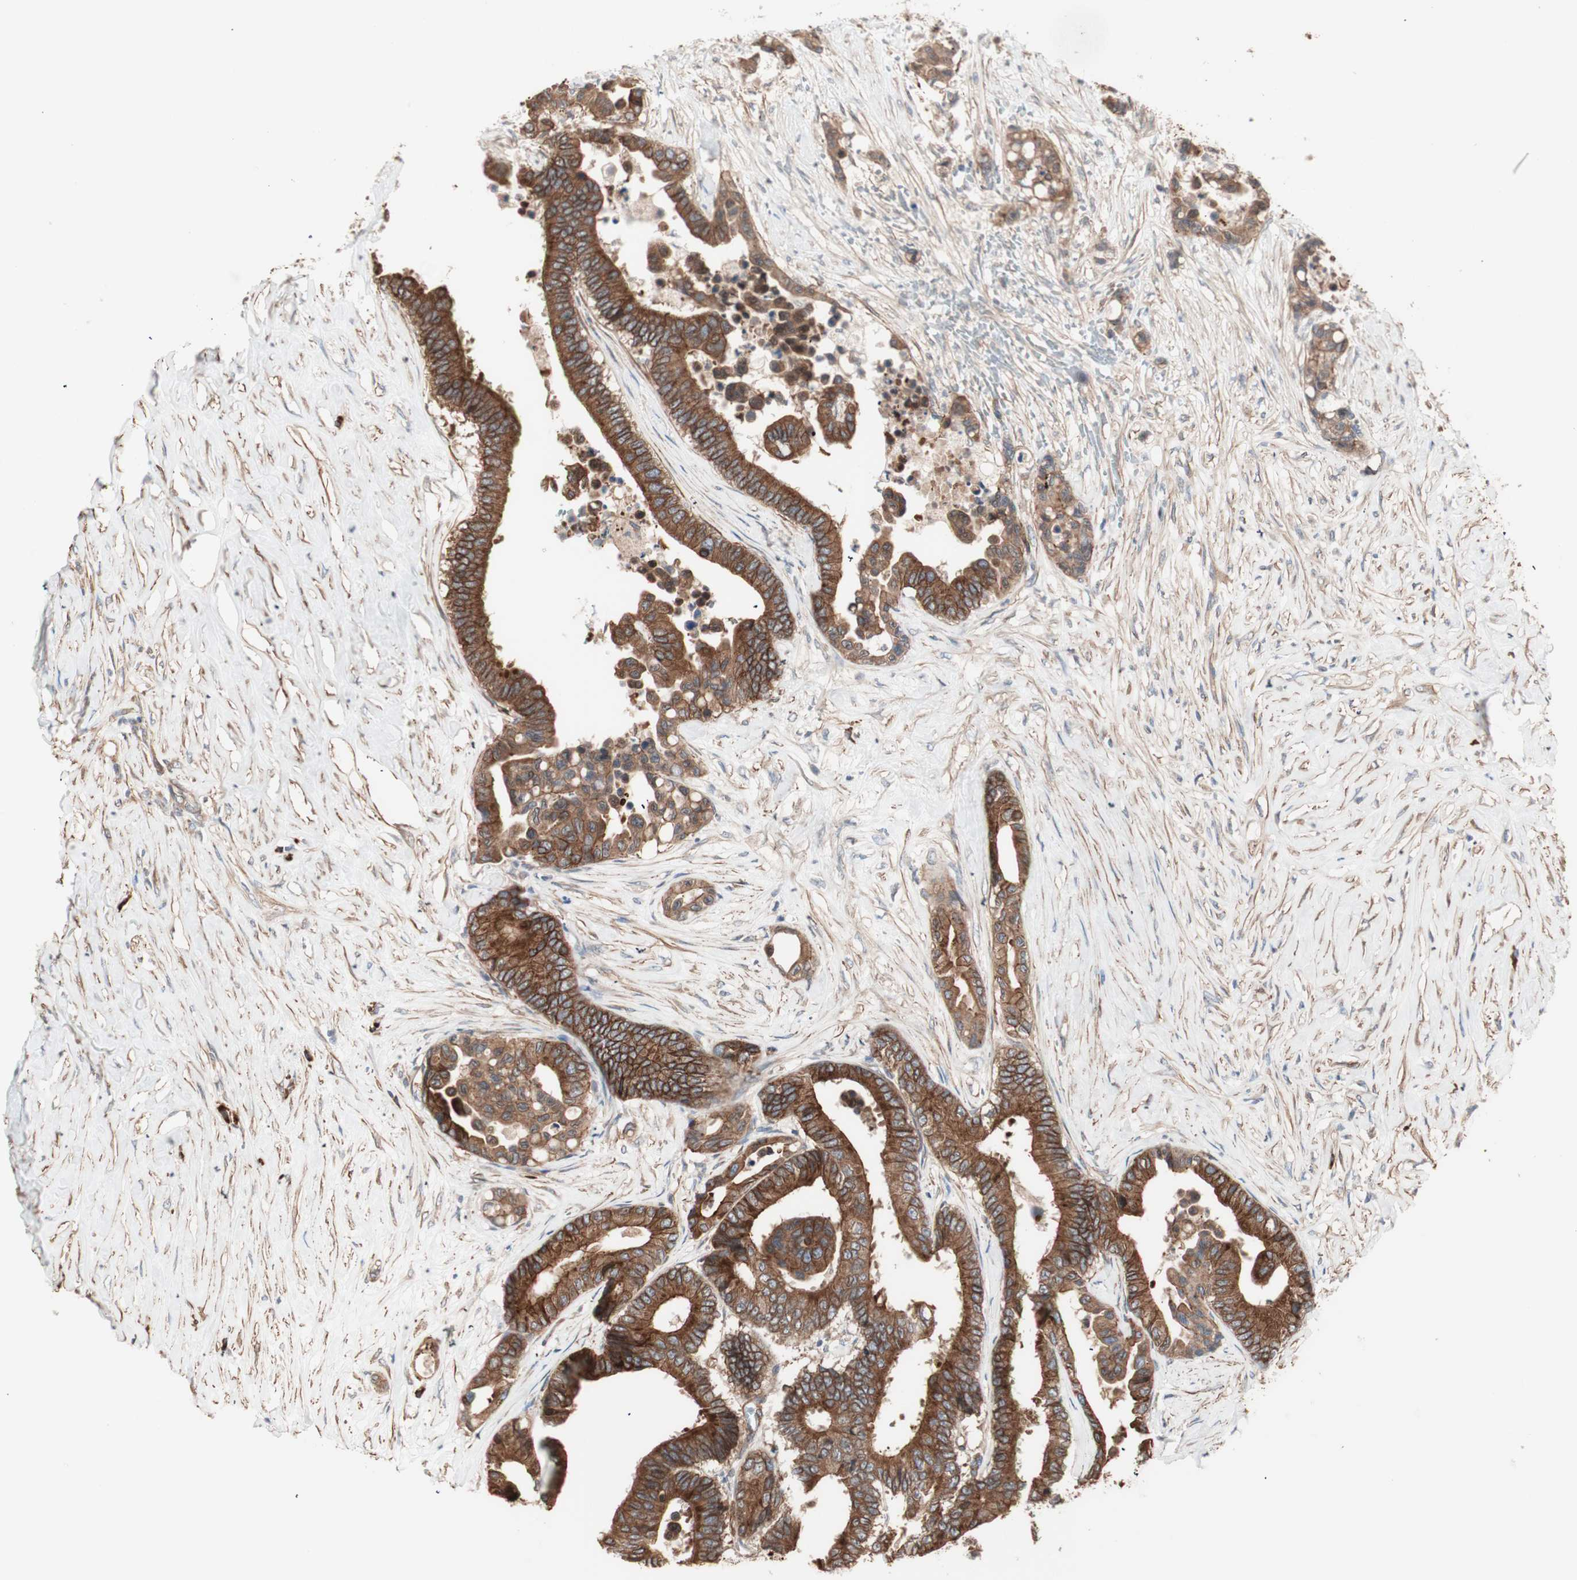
{"staining": {"intensity": "strong", "quantity": ">75%", "location": "cytoplasmic/membranous"}, "tissue": "colorectal cancer", "cell_type": "Tumor cells", "image_type": "cancer", "snomed": [{"axis": "morphology", "description": "Normal tissue, NOS"}, {"axis": "morphology", "description": "Adenocarcinoma, NOS"}, {"axis": "topography", "description": "Colon"}], "caption": "Colorectal cancer (adenocarcinoma) stained with a brown dye reveals strong cytoplasmic/membranous positive staining in approximately >75% of tumor cells.", "gene": "ALG5", "patient": {"sex": "male", "age": 82}}